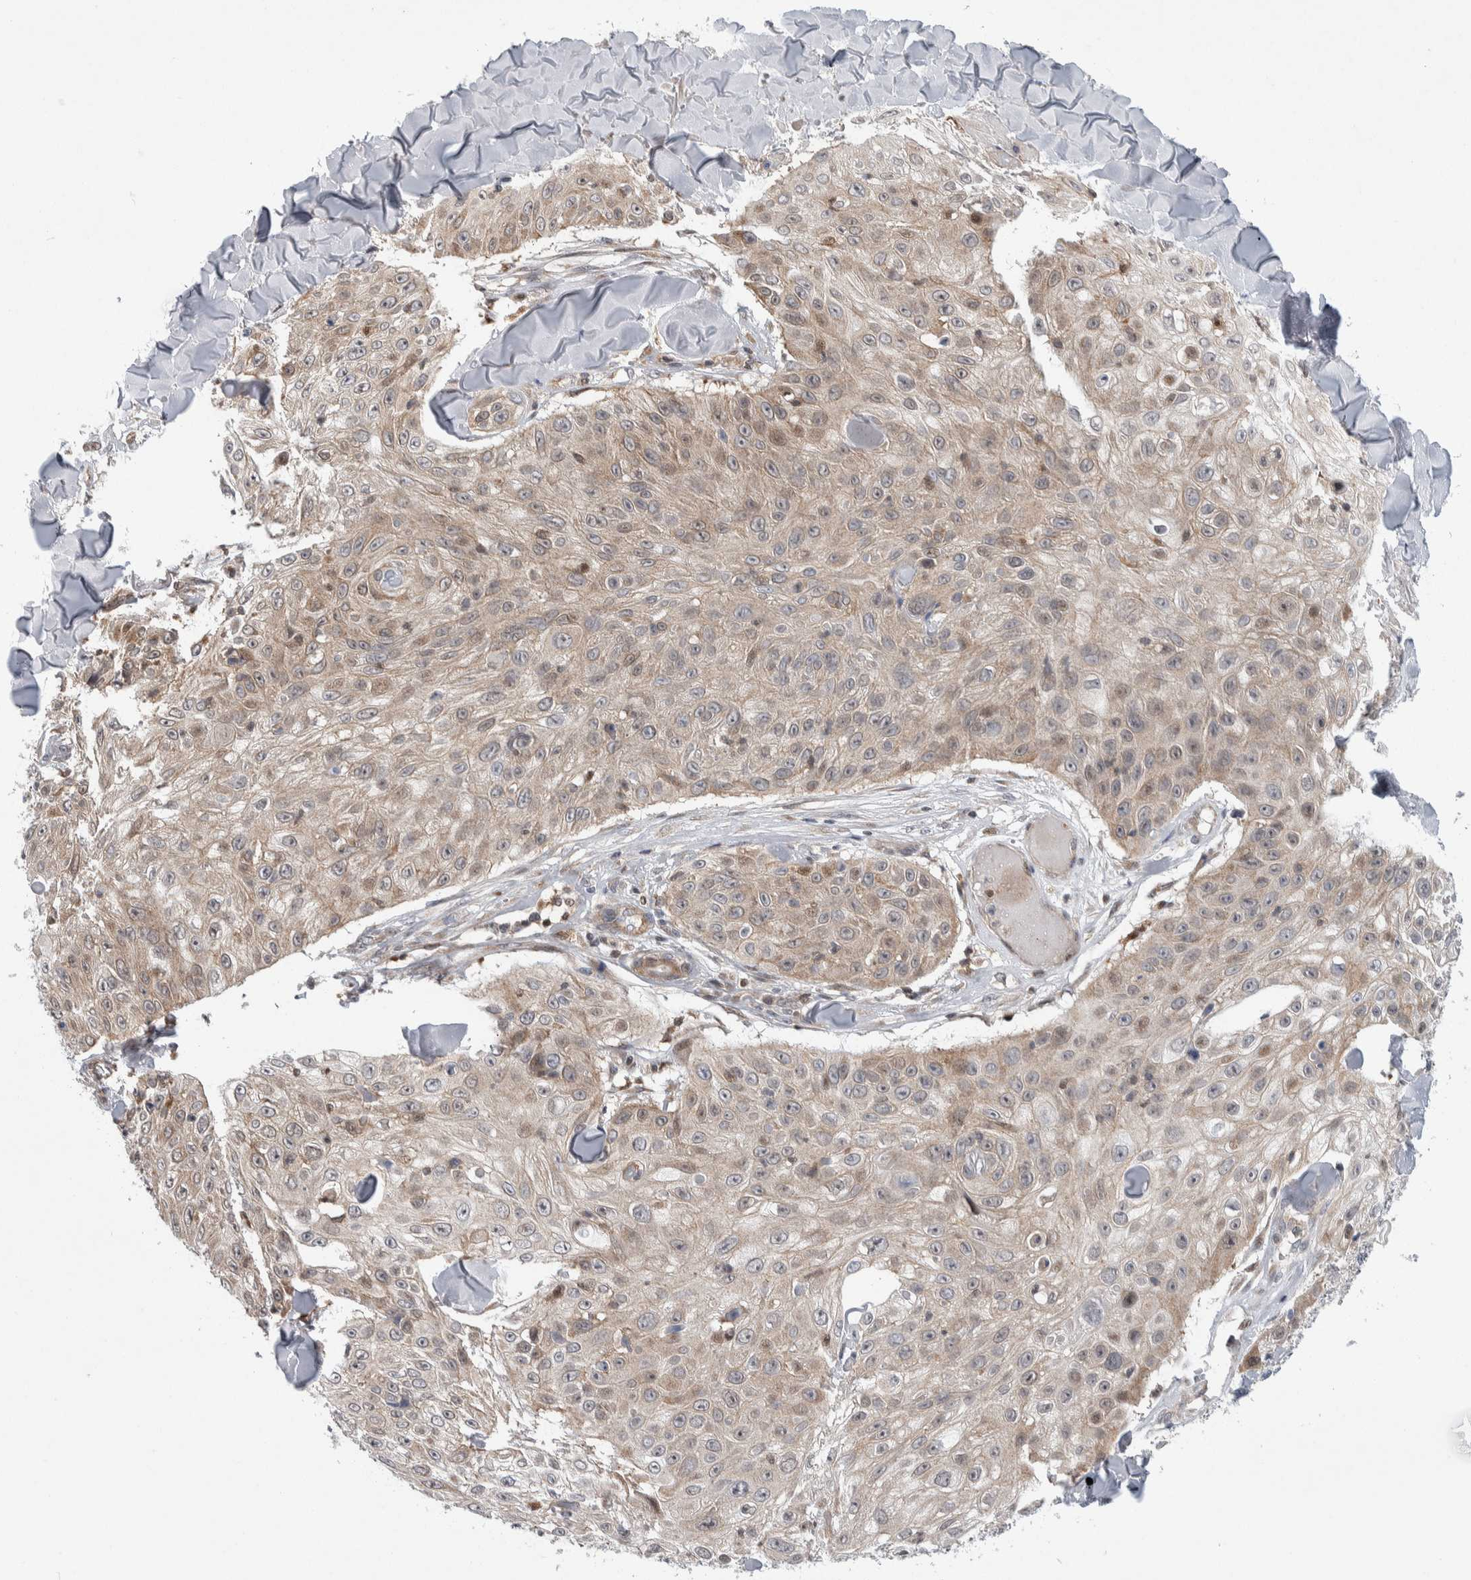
{"staining": {"intensity": "weak", "quantity": ">75%", "location": "cytoplasmic/membranous"}, "tissue": "skin cancer", "cell_type": "Tumor cells", "image_type": "cancer", "snomed": [{"axis": "morphology", "description": "Squamous cell carcinoma, NOS"}, {"axis": "topography", "description": "Skin"}], "caption": "The image reveals staining of skin squamous cell carcinoma, revealing weak cytoplasmic/membranous protein expression (brown color) within tumor cells.", "gene": "PTPA", "patient": {"sex": "male", "age": 86}}